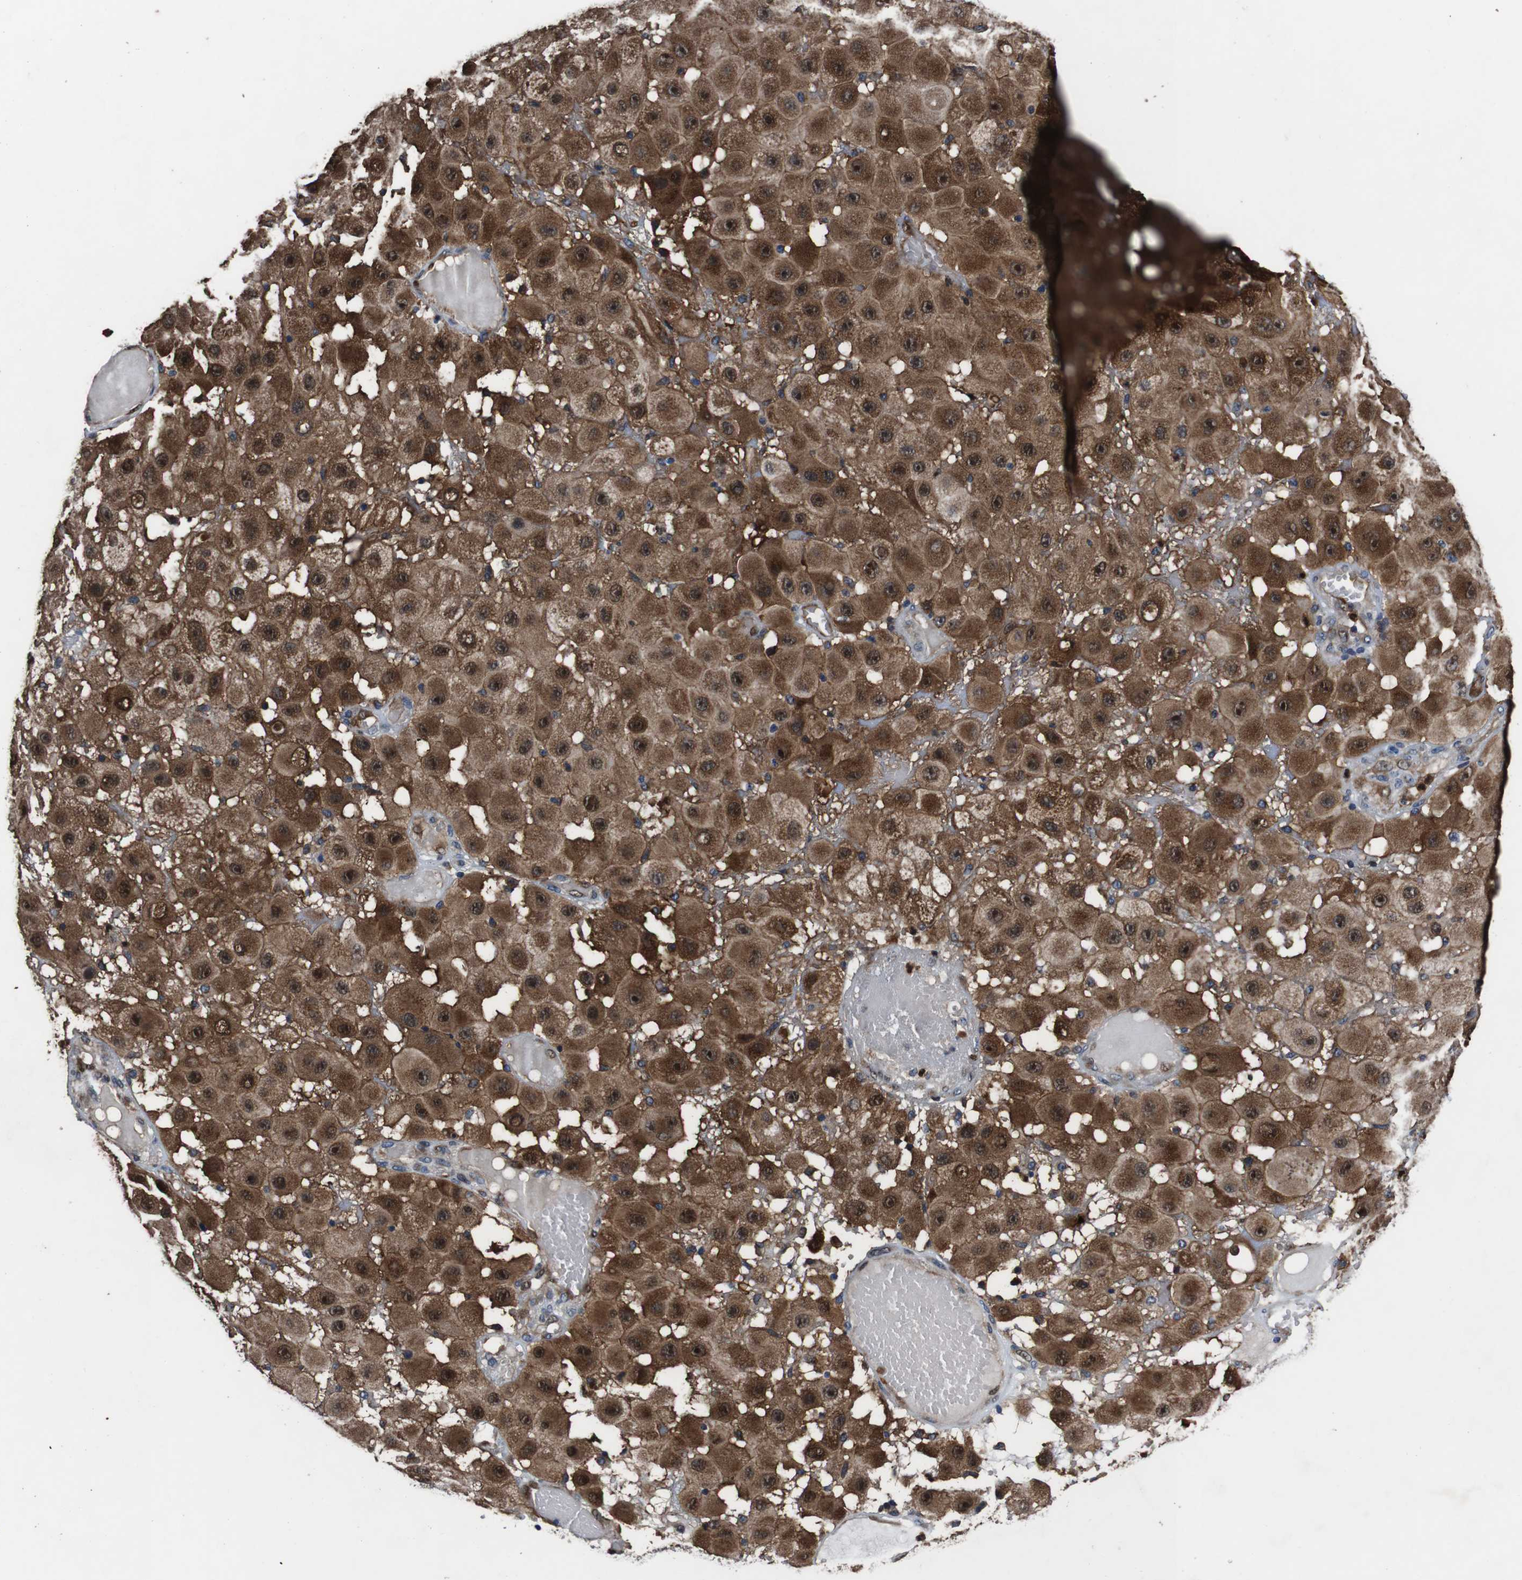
{"staining": {"intensity": "strong", "quantity": ">75%", "location": "cytoplasmic/membranous,nuclear"}, "tissue": "melanoma", "cell_type": "Tumor cells", "image_type": "cancer", "snomed": [{"axis": "morphology", "description": "Malignant melanoma, NOS"}, {"axis": "topography", "description": "Skin"}], "caption": "Melanoma tissue displays strong cytoplasmic/membranous and nuclear positivity in approximately >75% of tumor cells", "gene": "ANXA1", "patient": {"sex": "female", "age": 81}}